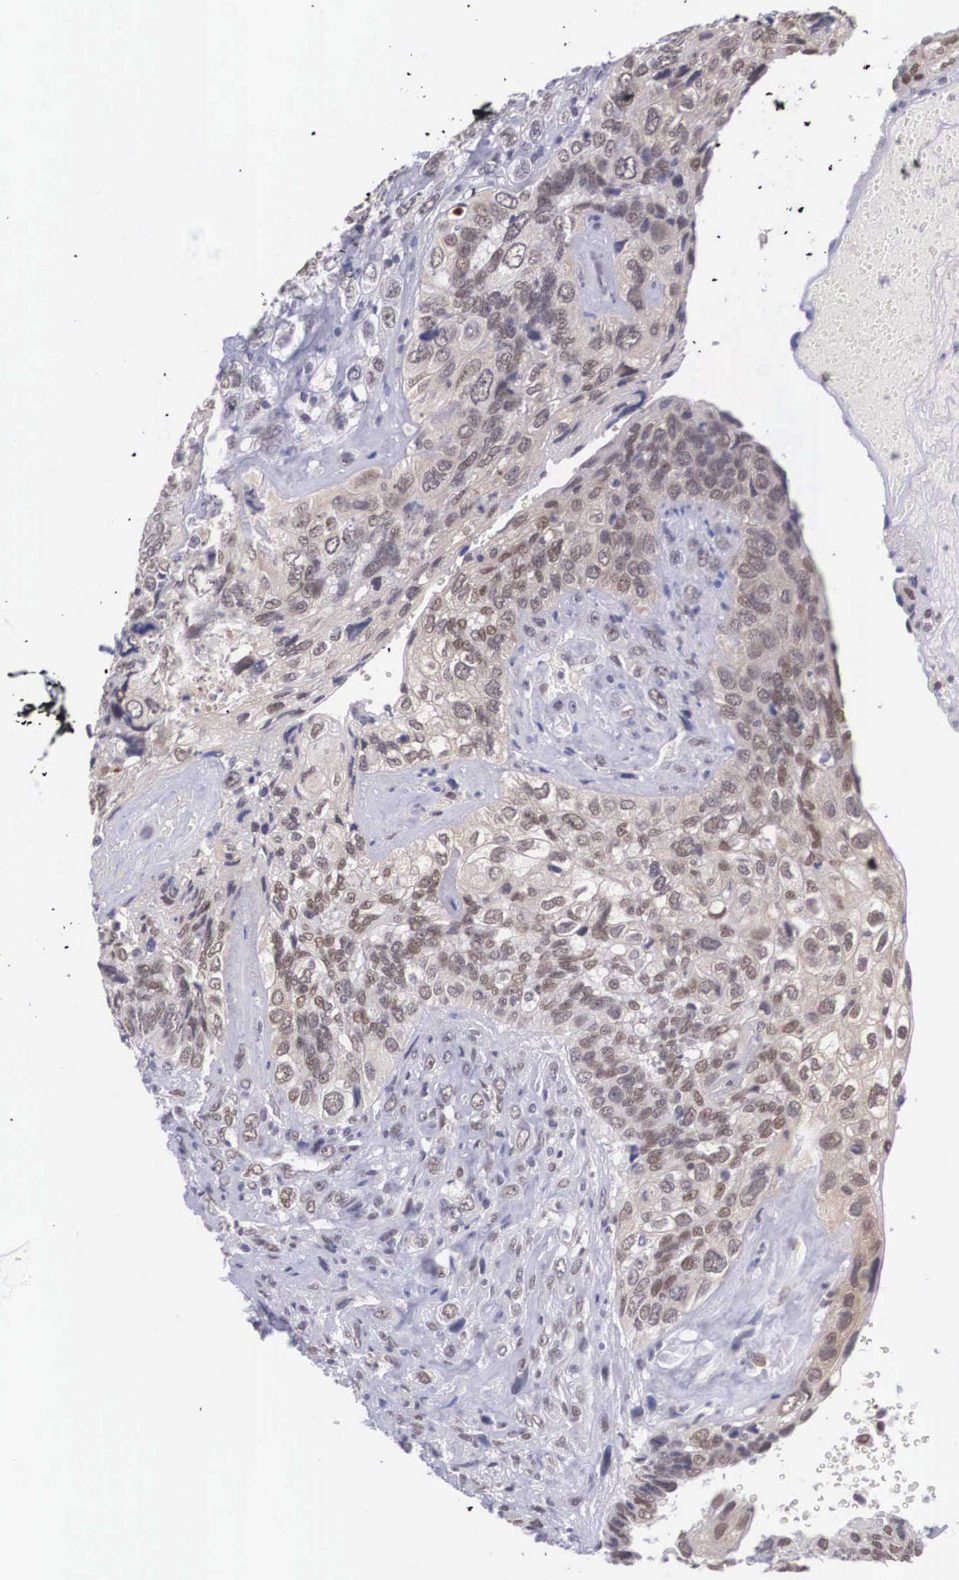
{"staining": {"intensity": "weak", "quantity": ">75%", "location": "cytoplasmic/membranous,nuclear"}, "tissue": "breast cancer", "cell_type": "Tumor cells", "image_type": "cancer", "snomed": [{"axis": "morphology", "description": "Neoplasm, malignant, NOS"}, {"axis": "topography", "description": "Breast"}], "caption": "The histopathology image displays staining of breast neoplasm (malignant), revealing weak cytoplasmic/membranous and nuclear protein staining (brown color) within tumor cells. Using DAB (brown) and hematoxylin (blue) stains, captured at high magnification using brightfield microscopy.", "gene": "NINL", "patient": {"sex": "female", "age": 50}}